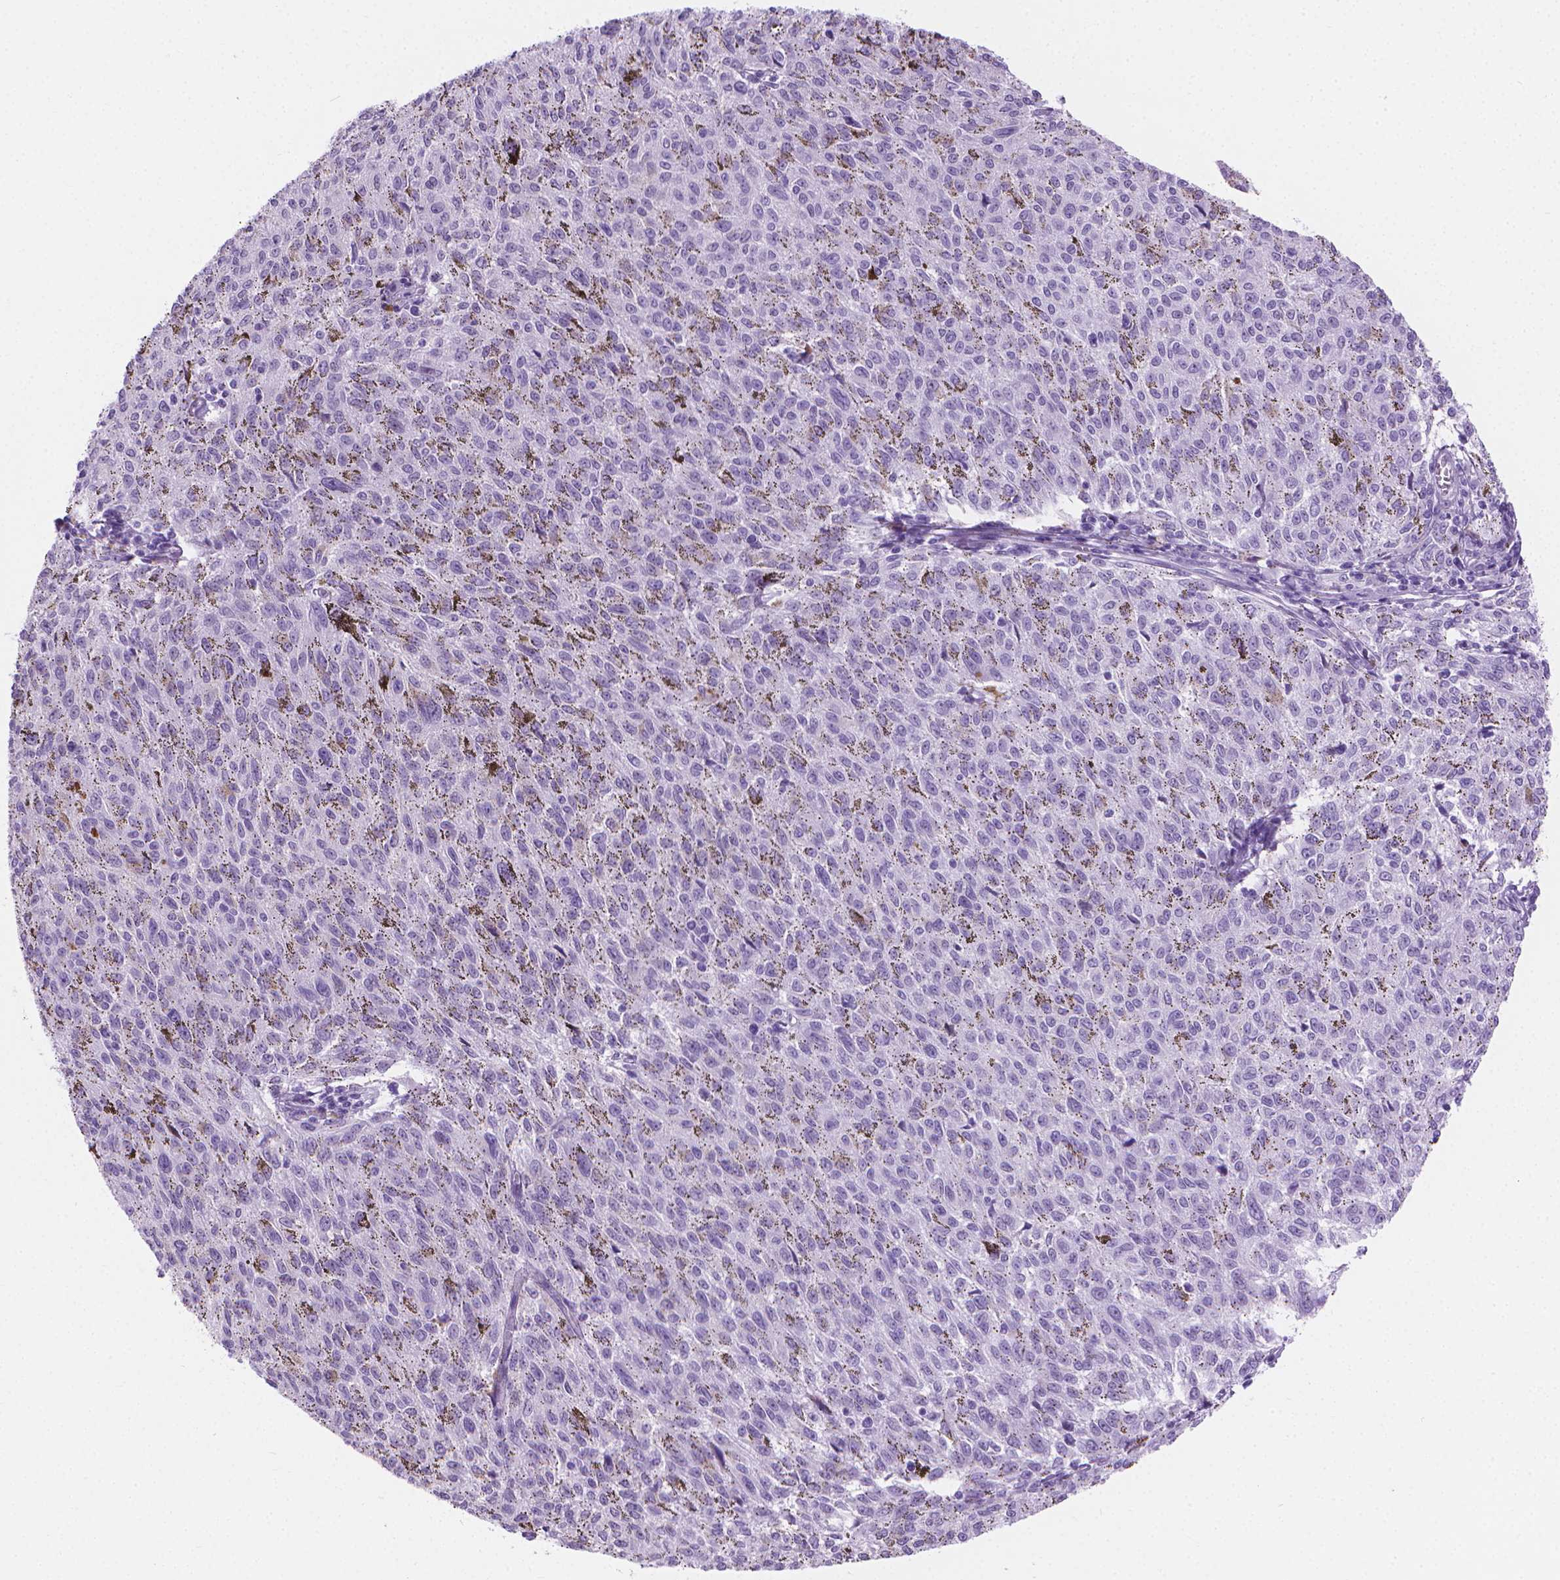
{"staining": {"intensity": "negative", "quantity": "none", "location": "none"}, "tissue": "melanoma", "cell_type": "Tumor cells", "image_type": "cancer", "snomed": [{"axis": "morphology", "description": "Malignant melanoma, NOS"}, {"axis": "topography", "description": "Skin"}], "caption": "IHC of melanoma exhibits no positivity in tumor cells.", "gene": "CFAP52", "patient": {"sex": "female", "age": 72}}